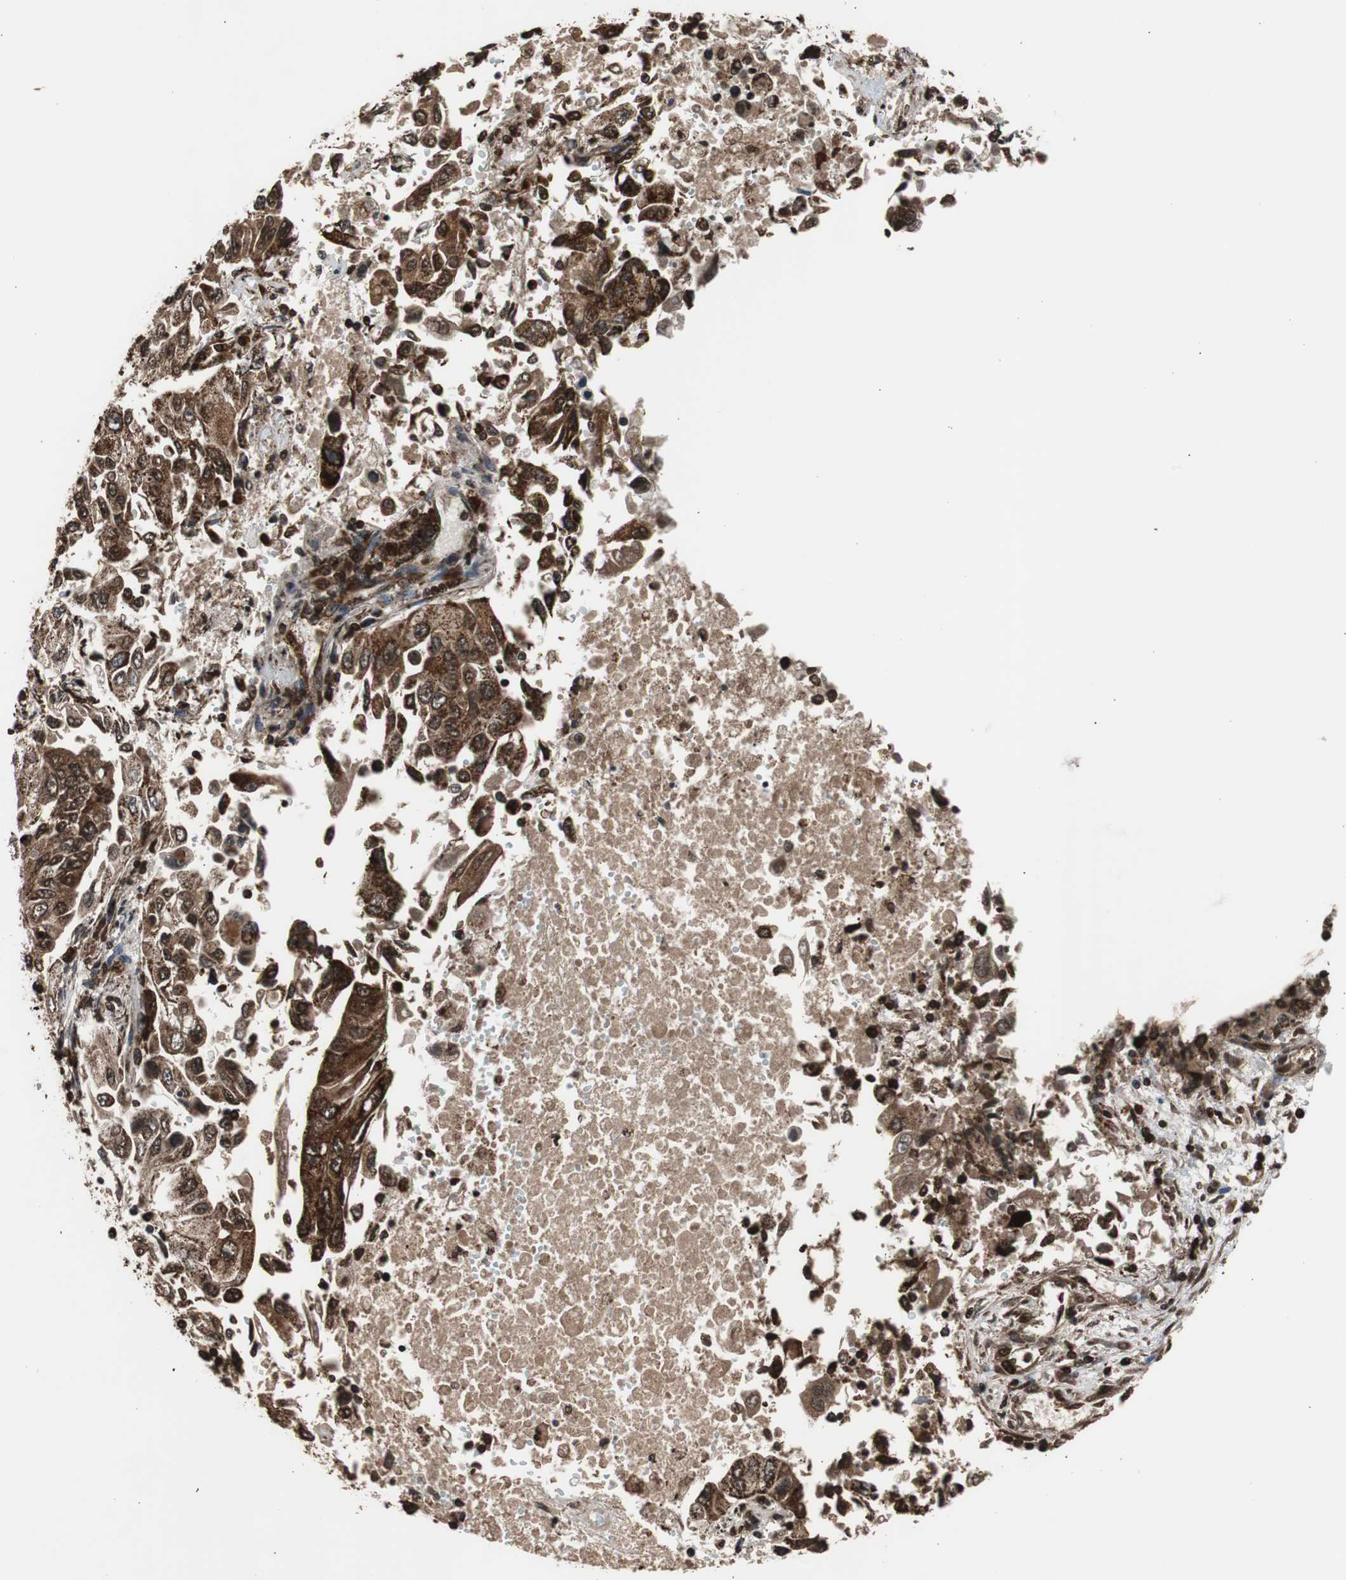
{"staining": {"intensity": "strong", "quantity": ">75%", "location": "cytoplasmic/membranous"}, "tissue": "lung cancer", "cell_type": "Tumor cells", "image_type": "cancer", "snomed": [{"axis": "morphology", "description": "Adenocarcinoma, NOS"}, {"axis": "topography", "description": "Lung"}], "caption": "Brown immunohistochemical staining in human lung cancer reveals strong cytoplasmic/membranous expression in about >75% of tumor cells.", "gene": "HSPA9", "patient": {"sex": "male", "age": 84}}